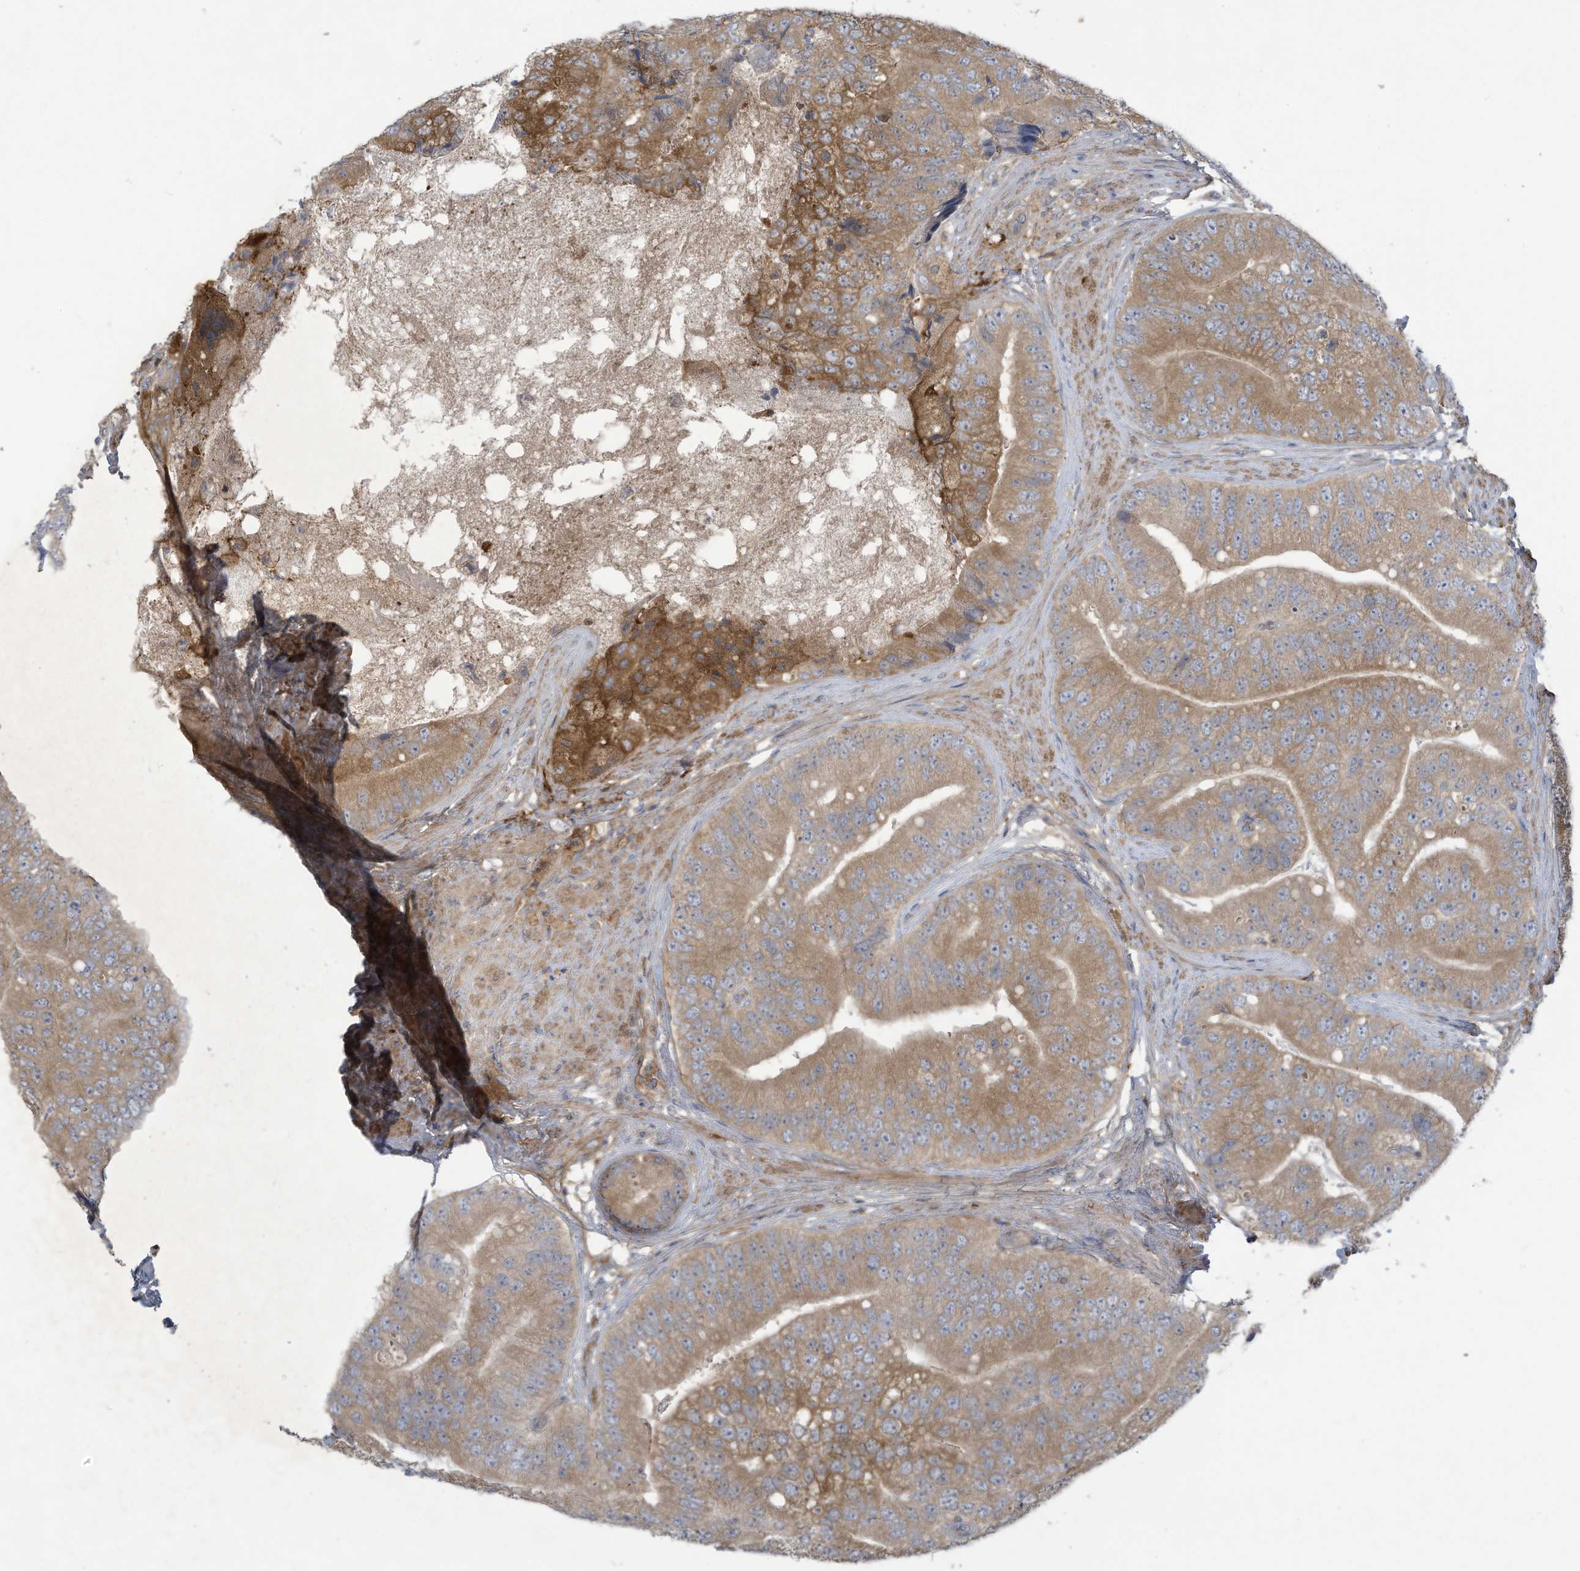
{"staining": {"intensity": "moderate", "quantity": ">75%", "location": "cytoplasmic/membranous"}, "tissue": "prostate cancer", "cell_type": "Tumor cells", "image_type": "cancer", "snomed": [{"axis": "morphology", "description": "Adenocarcinoma, High grade"}, {"axis": "topography", "description": "Prostate"}], "caption": "Protein positivity by immunohistochemistry reveals moderate cytoplasmic/membranous positivity in approximately >75% of tumor cells in prostate cancer. The staining was performed using DAB (3,3'-diaminobenzidine) to visualize the protein expression in brown, while the nuclei were stained in blue with hematoxylin (Magnification: 20x).", "gene": "ADI1", "patient": {"sex": "male", "age": 70}}